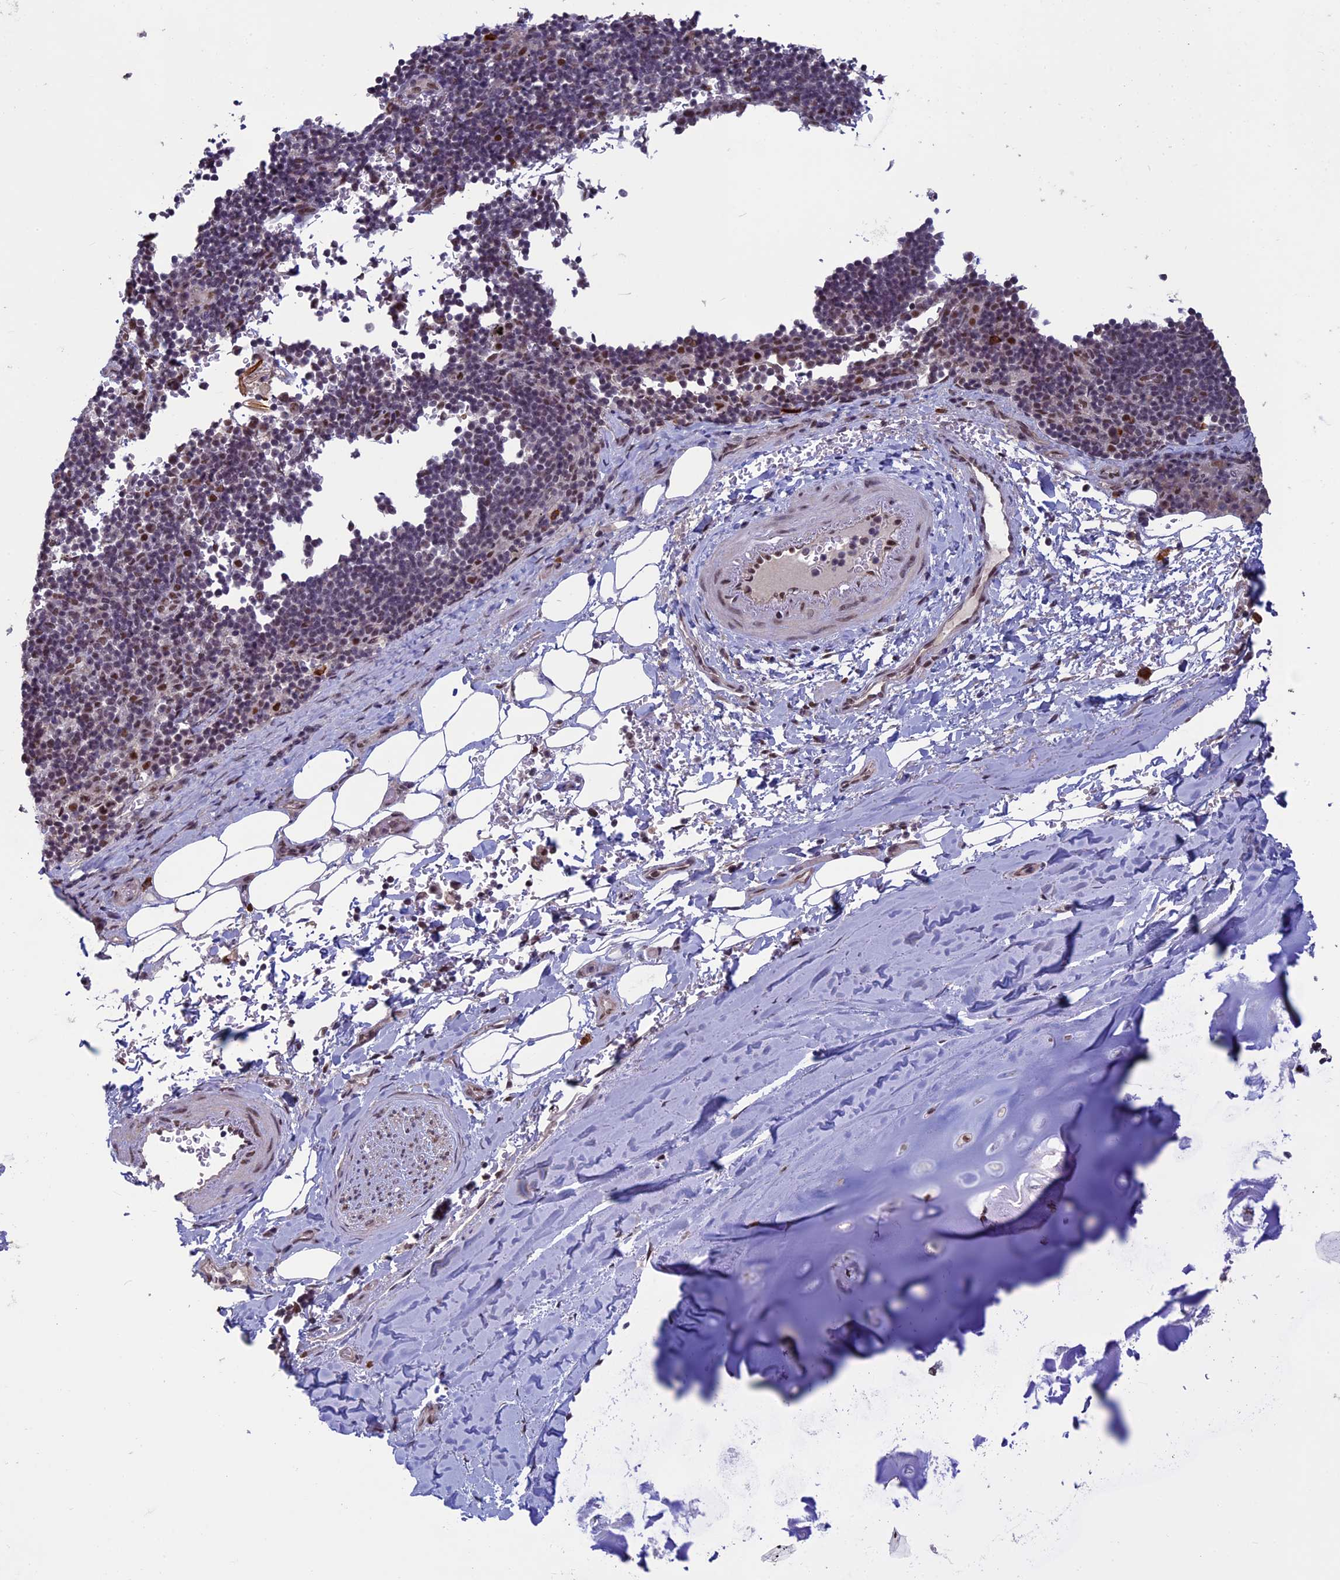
{"staining": {"intensity": "negative", "quantity": "none", "location": "none"}, "tissue": "adipose tissue", "cell_type": "Adipocytes", "image_type": "normal", "snomed": [{"axis": "morphology", "description": "Normal tissue, NOS"}, {"axis": "topography", "description": "Lymph node"}, {"axis": "topography", "description": "Cartilage tissue"}, {"axis": "topography", "description": "Bronchus"}], "caption": "Immunohistochemical staining of benign human adipose tissue reveals no significant staining in adipocytes. The staining is performed using DAB (3,3'-diaminobenzidine) brown chromogen with nuclei counter-stained in using hematoxylin.", "gene": "RNF40", "patient": {"sex": "male", "age": 63}}